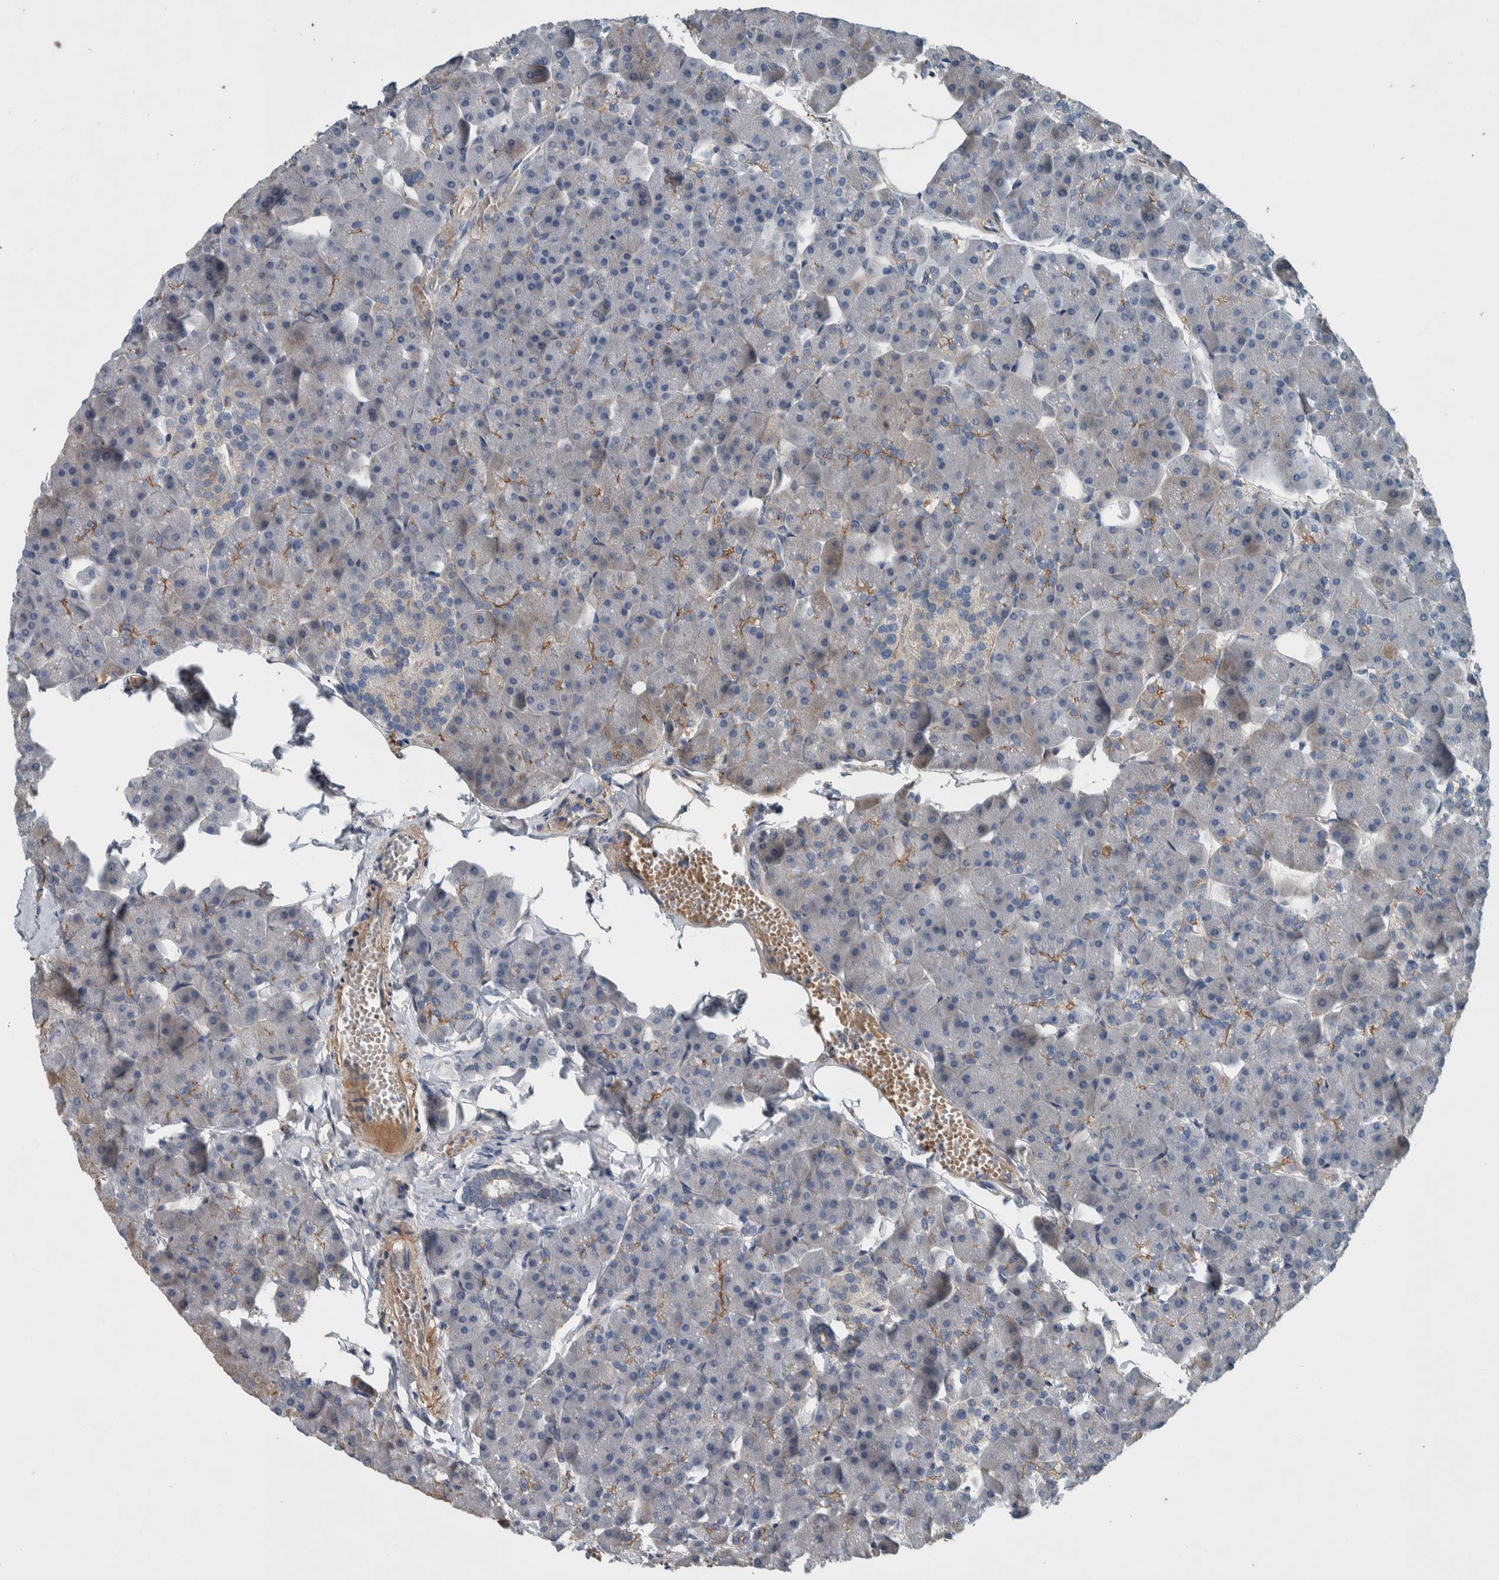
{"staining": {"intensity": "weak", "quantity": "<25%", "location": "cytoplasmic/membranous"}, "tissue": "pancreas", "cell_type": "Exocrine glandular cells", "image_type": "normal", "snomed": [{"axis": "morphology", "description": "Normal tissue, NOS"}, {"axis": "topography", "description": "Pancreas"}], "caption": "IHC of unremarkable human pancreas demonstrates no staining in exocrine glandular cells.", "gene": "SERPINC1", "patient": {"sex": "male", "age": 35}}